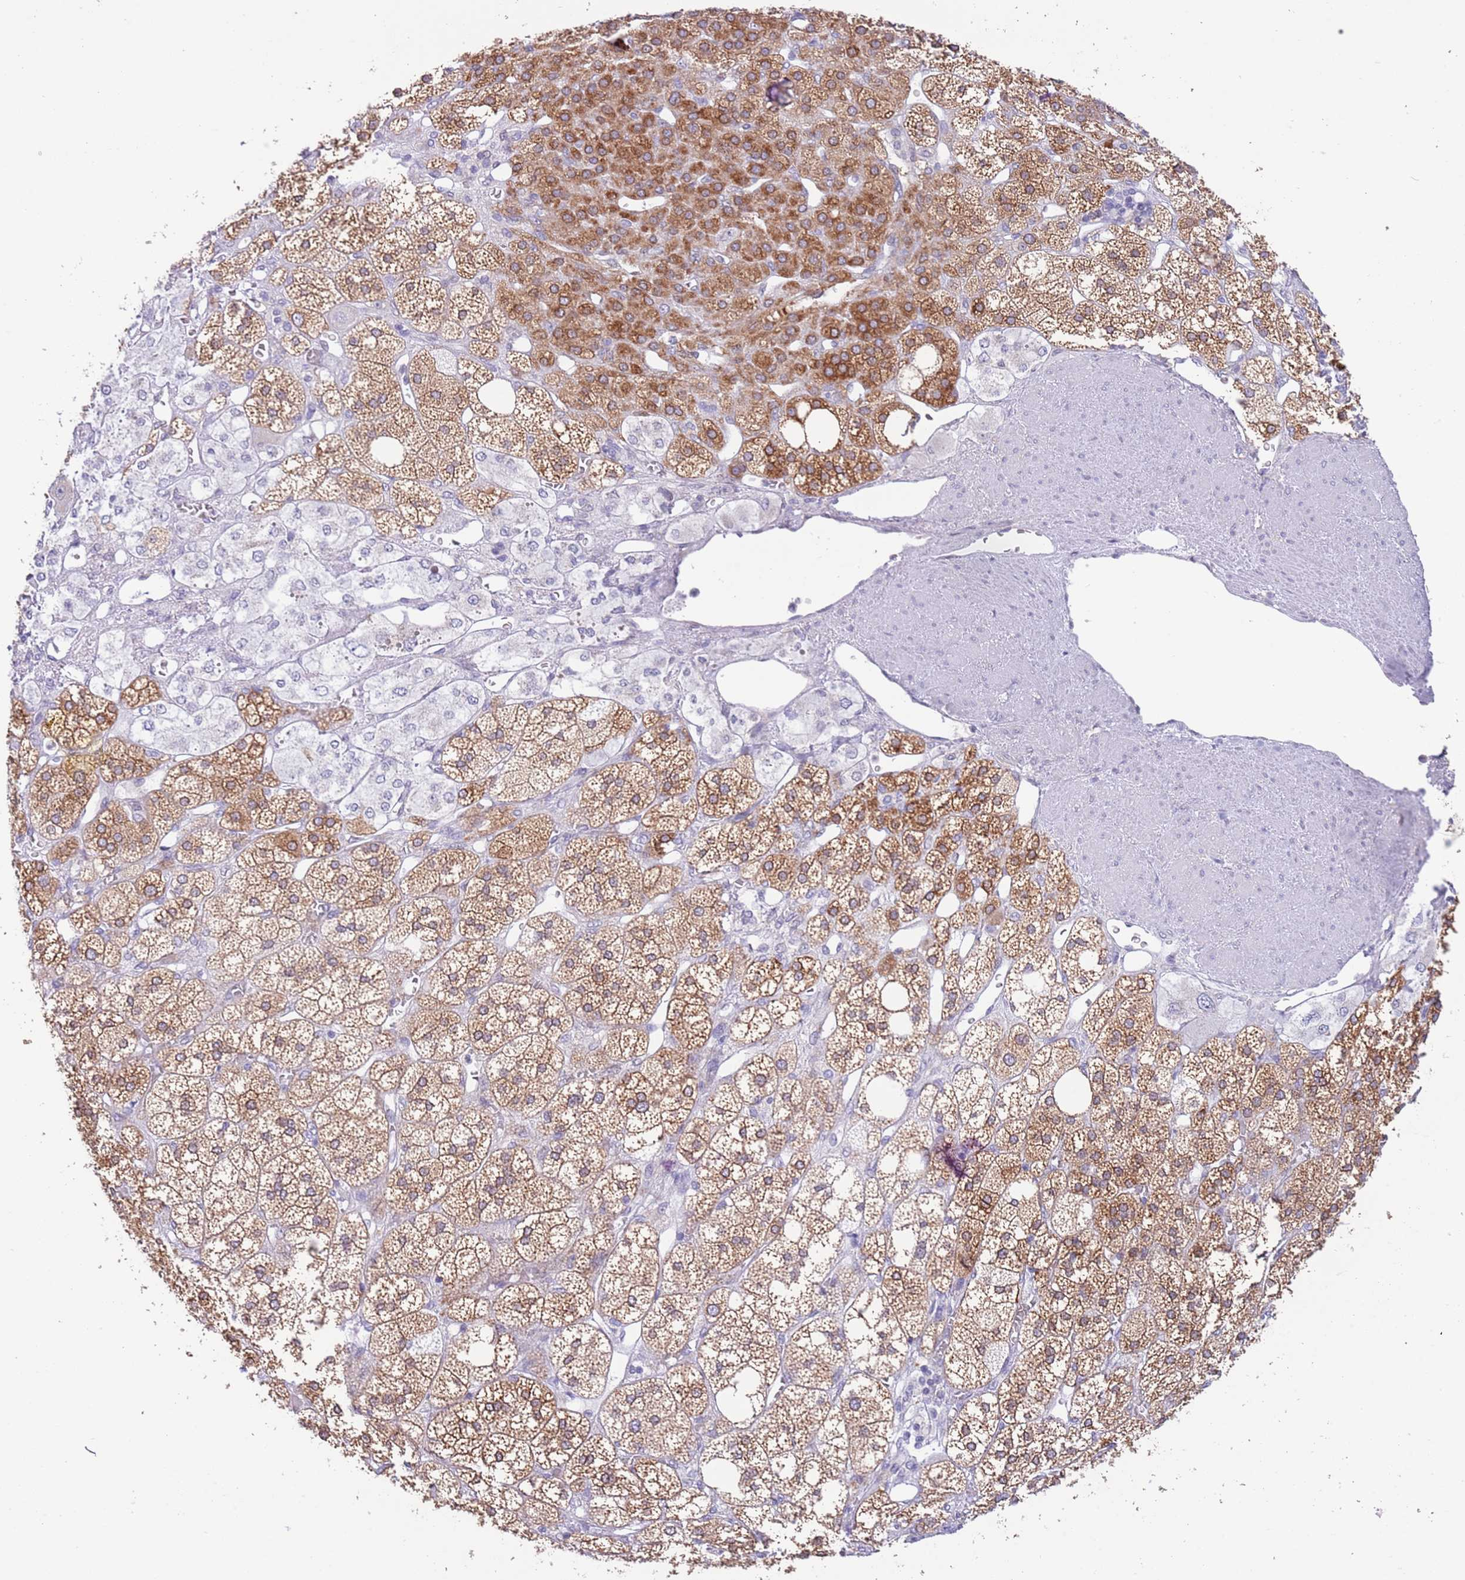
{"staining": {"intensity": "moderate", "quantity": ">75%", "location": "cytoplasmic/membranous"}, "tissue": "adrenal gland", "cell_type": "Glandular cells", "image_type": "normal", "snomed": [{"axis": "morphology", "description": "Normal tissue, NOS"}, {"axis": "topography", "description": "Adrenal gland"}], "caption": "Adrenal gland stained for a protein reveals moderate cytoplasmic/membranous positivity in glandular cells.", "gene": "EBPL", "patient": {"sex": "male", "age": 61}}